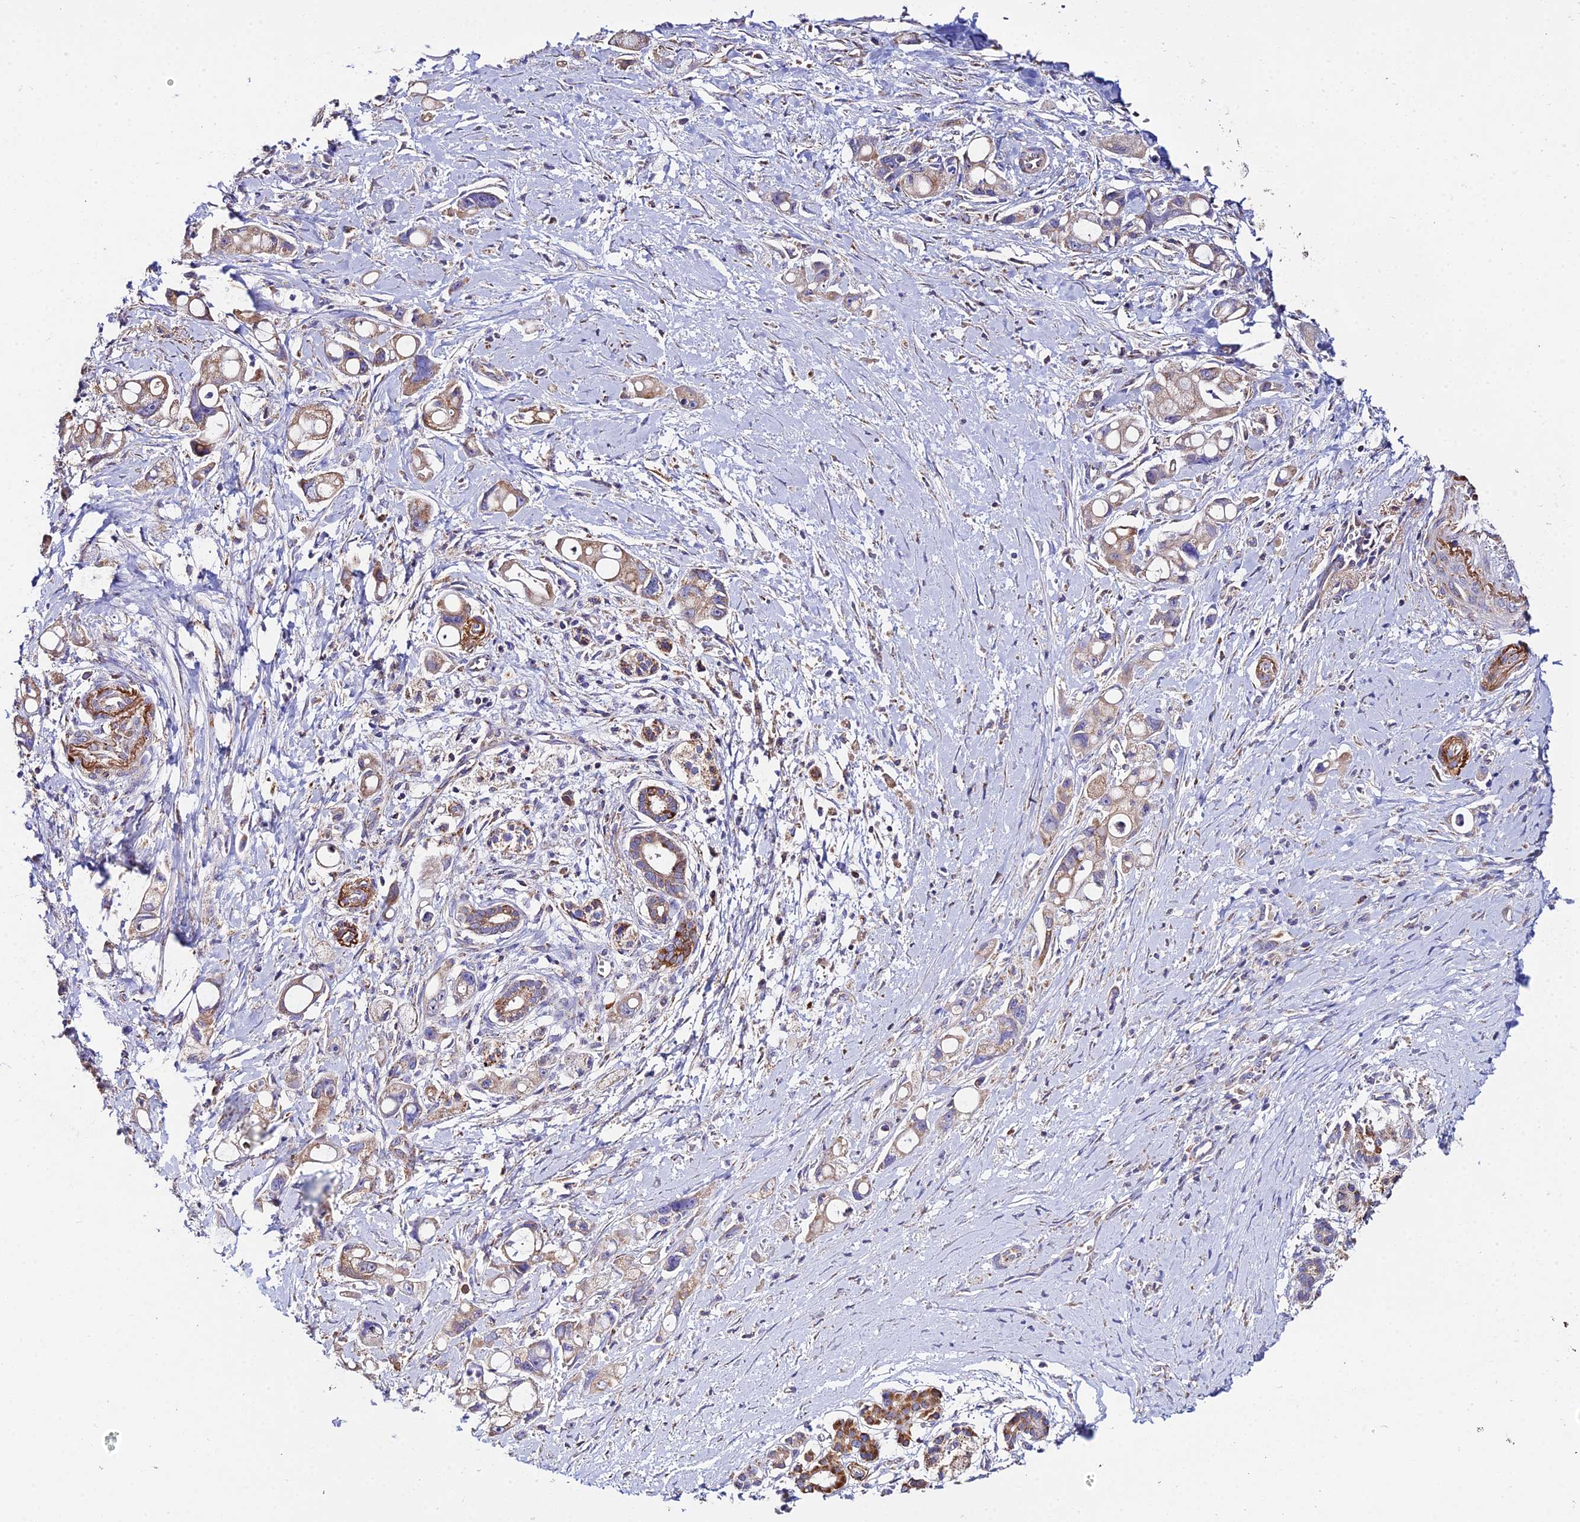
{"staining": {"intensity": "moderate", "quantity": ">75%", "location": "cytoplasmic/membranous"}, "tissue": "pancreatic cancer", "cell_type": "Tumor cells", "image_type": "cancer", "snomed": [{"axis": "morphology", "description": "Adenocarcinoma, NOS"}, {"axis": "topography", "description": "Pancreas"}], "caption": "IHC micrograph of neoplastic tissue: adenocarcinoma (pancreatic) stained using immunohistochemistry reveals medium levels of moderate protein expression localized specifically in the cytoplasmic/membranous of tumor cells, appearing as a cytoplasmic/membranous brown color.", "gene": "NIPSNAP3A", "patient": {"sex": "male", "age": 68}}